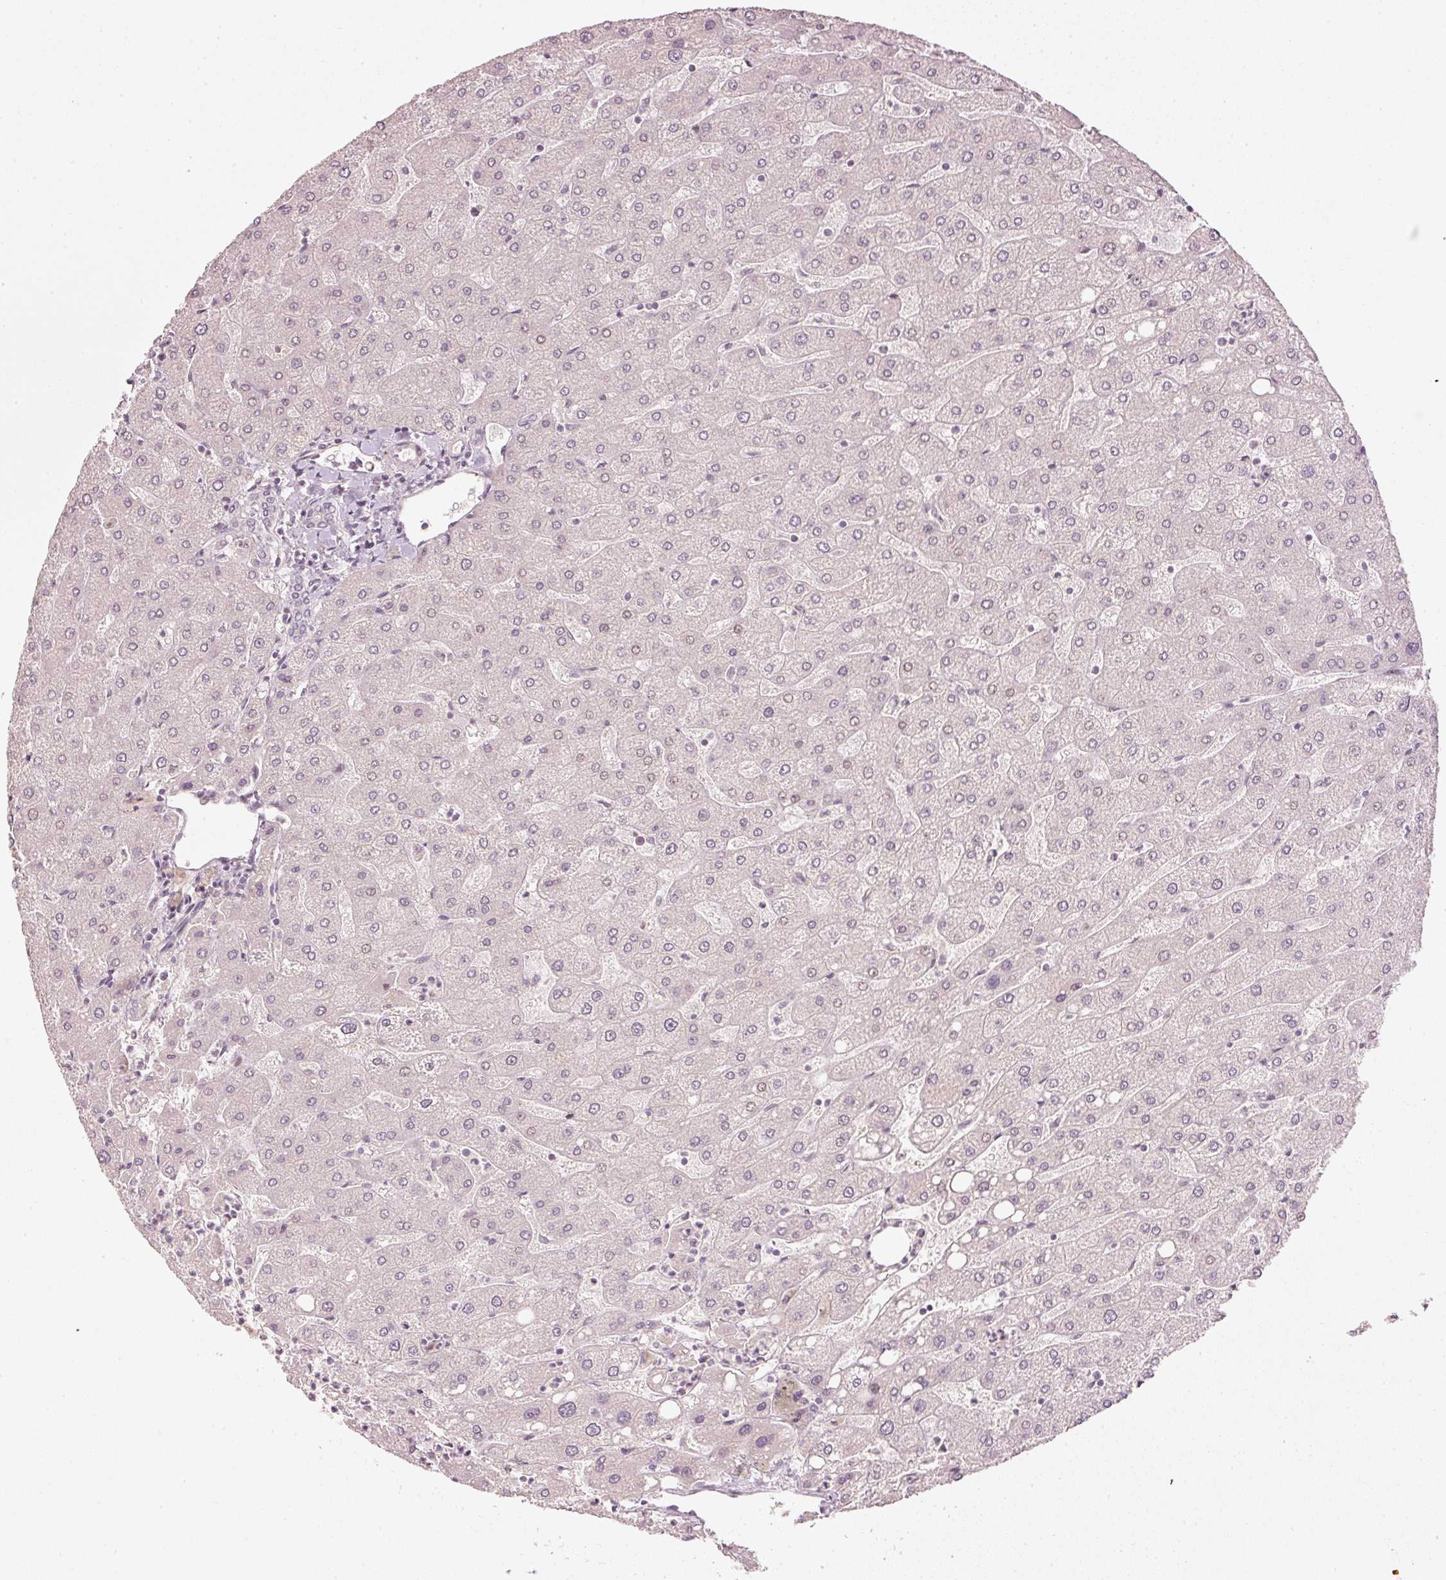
{"staining": {"intensity": "negative", "quantity": "none", "location": "none"}, "tissue": "liver", "cell_type": "Cholangiocytes", "image_type": "normal", "snomed": [{"axis": "morphology", "description": "Normal tissue, NOS"}, {"axis": "topography", "description": "Liver"}], "caption": "High magnification brightfield microscopy of normal liver stained with DAB (brown) and counterstained with hematoxylin (blue): cholangiocytes show no significant staining.", "gene": "TOB2", "patient": {"sex": "male", "age": 67}}